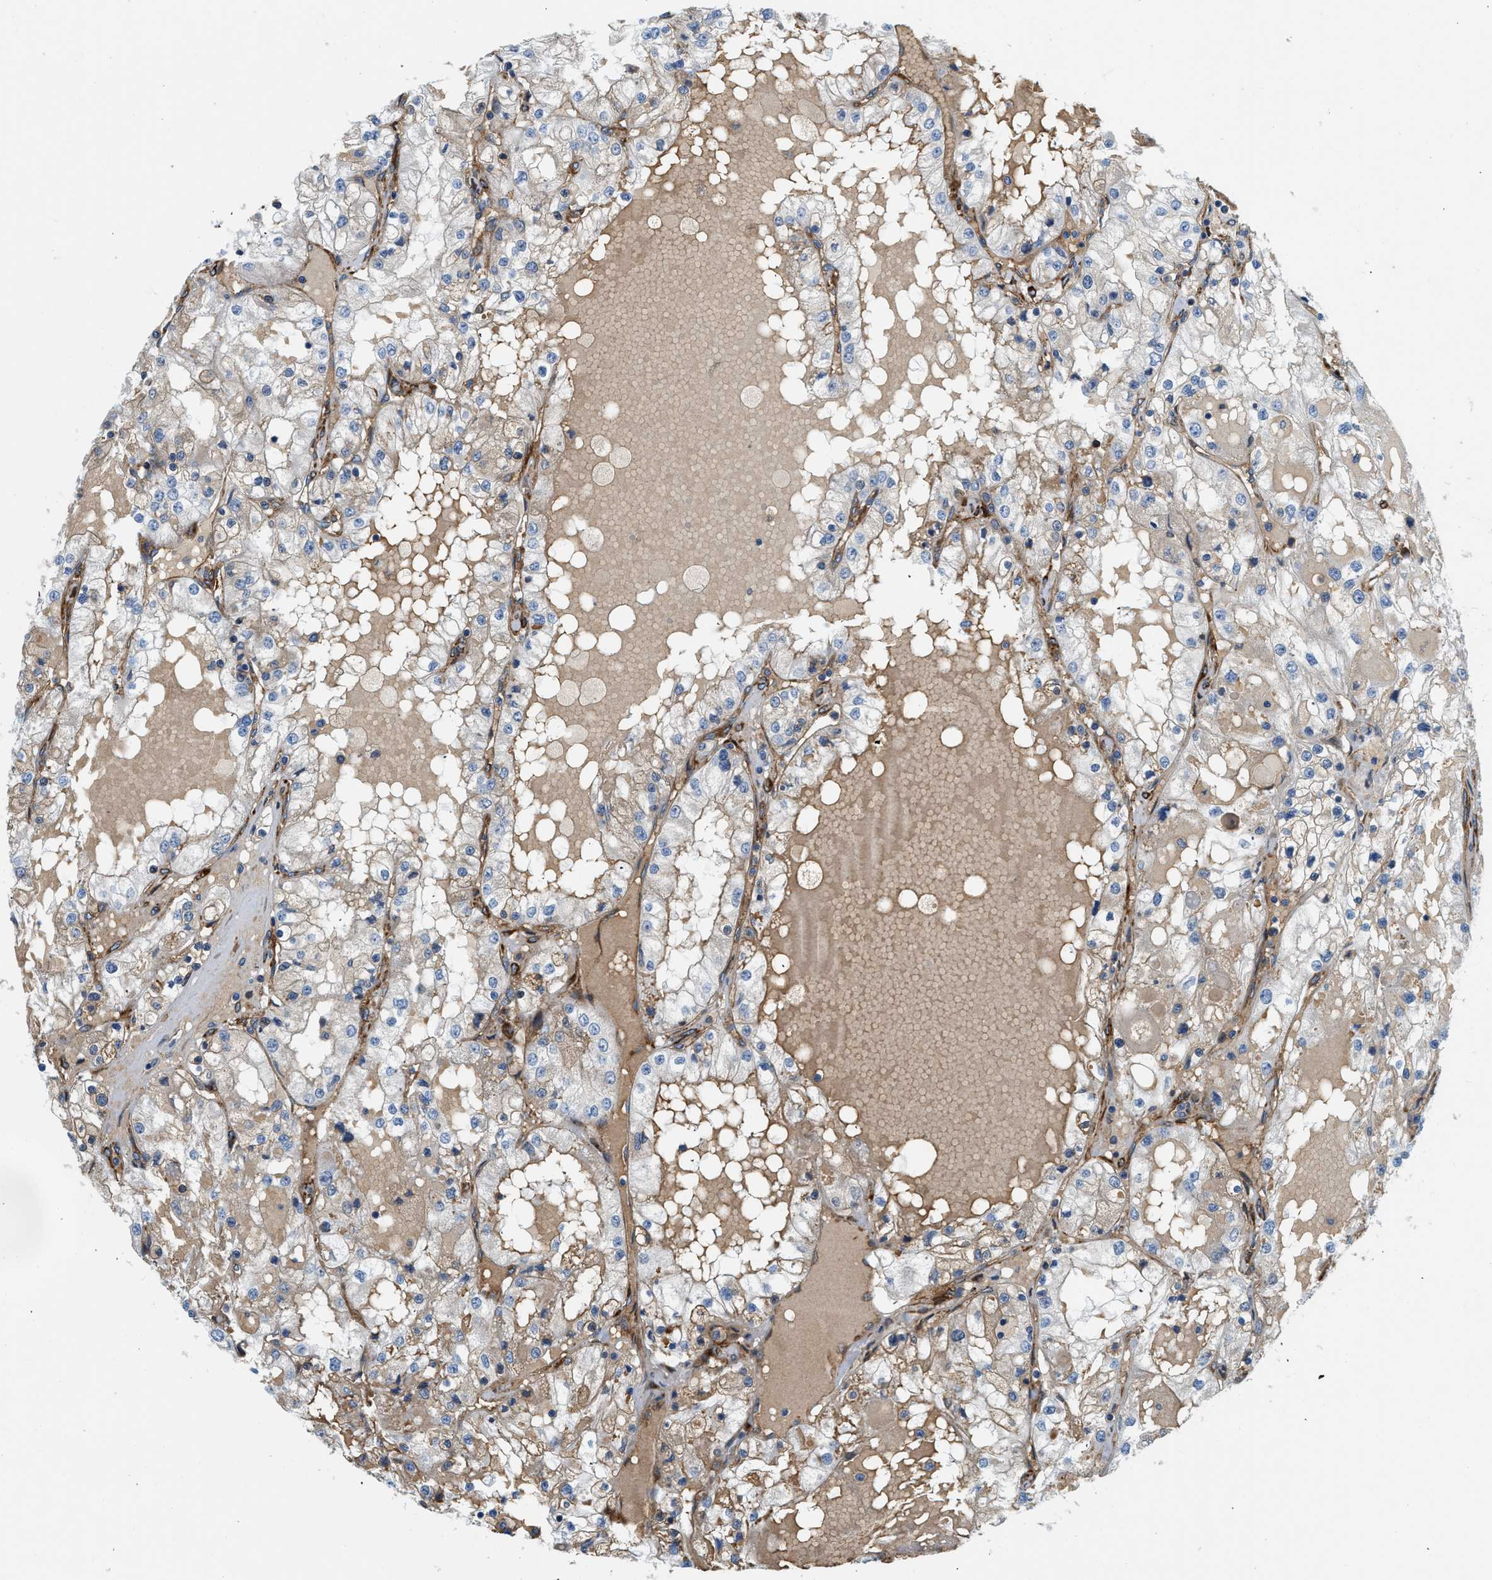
{"staining": {"intensity": "weak", "quantity": "<25%", "location": "cytoplasmic/membranous"}, "tissue": "renal cancer", "cell_type": "Tumor cells", "image_type": "cancer", "snomed": [{"axis": "morphology", "description": "Adenocarcinoma, NOS"}, {"axis": "topography", "description": "Kidney"}], "caption": "DAB immunohistochemical staining of adenocarcinoma (renal) reveals no significant positivity in tumor cells.", "gene": "HIP1", "patient": {"sex": "male", "age": 68}}